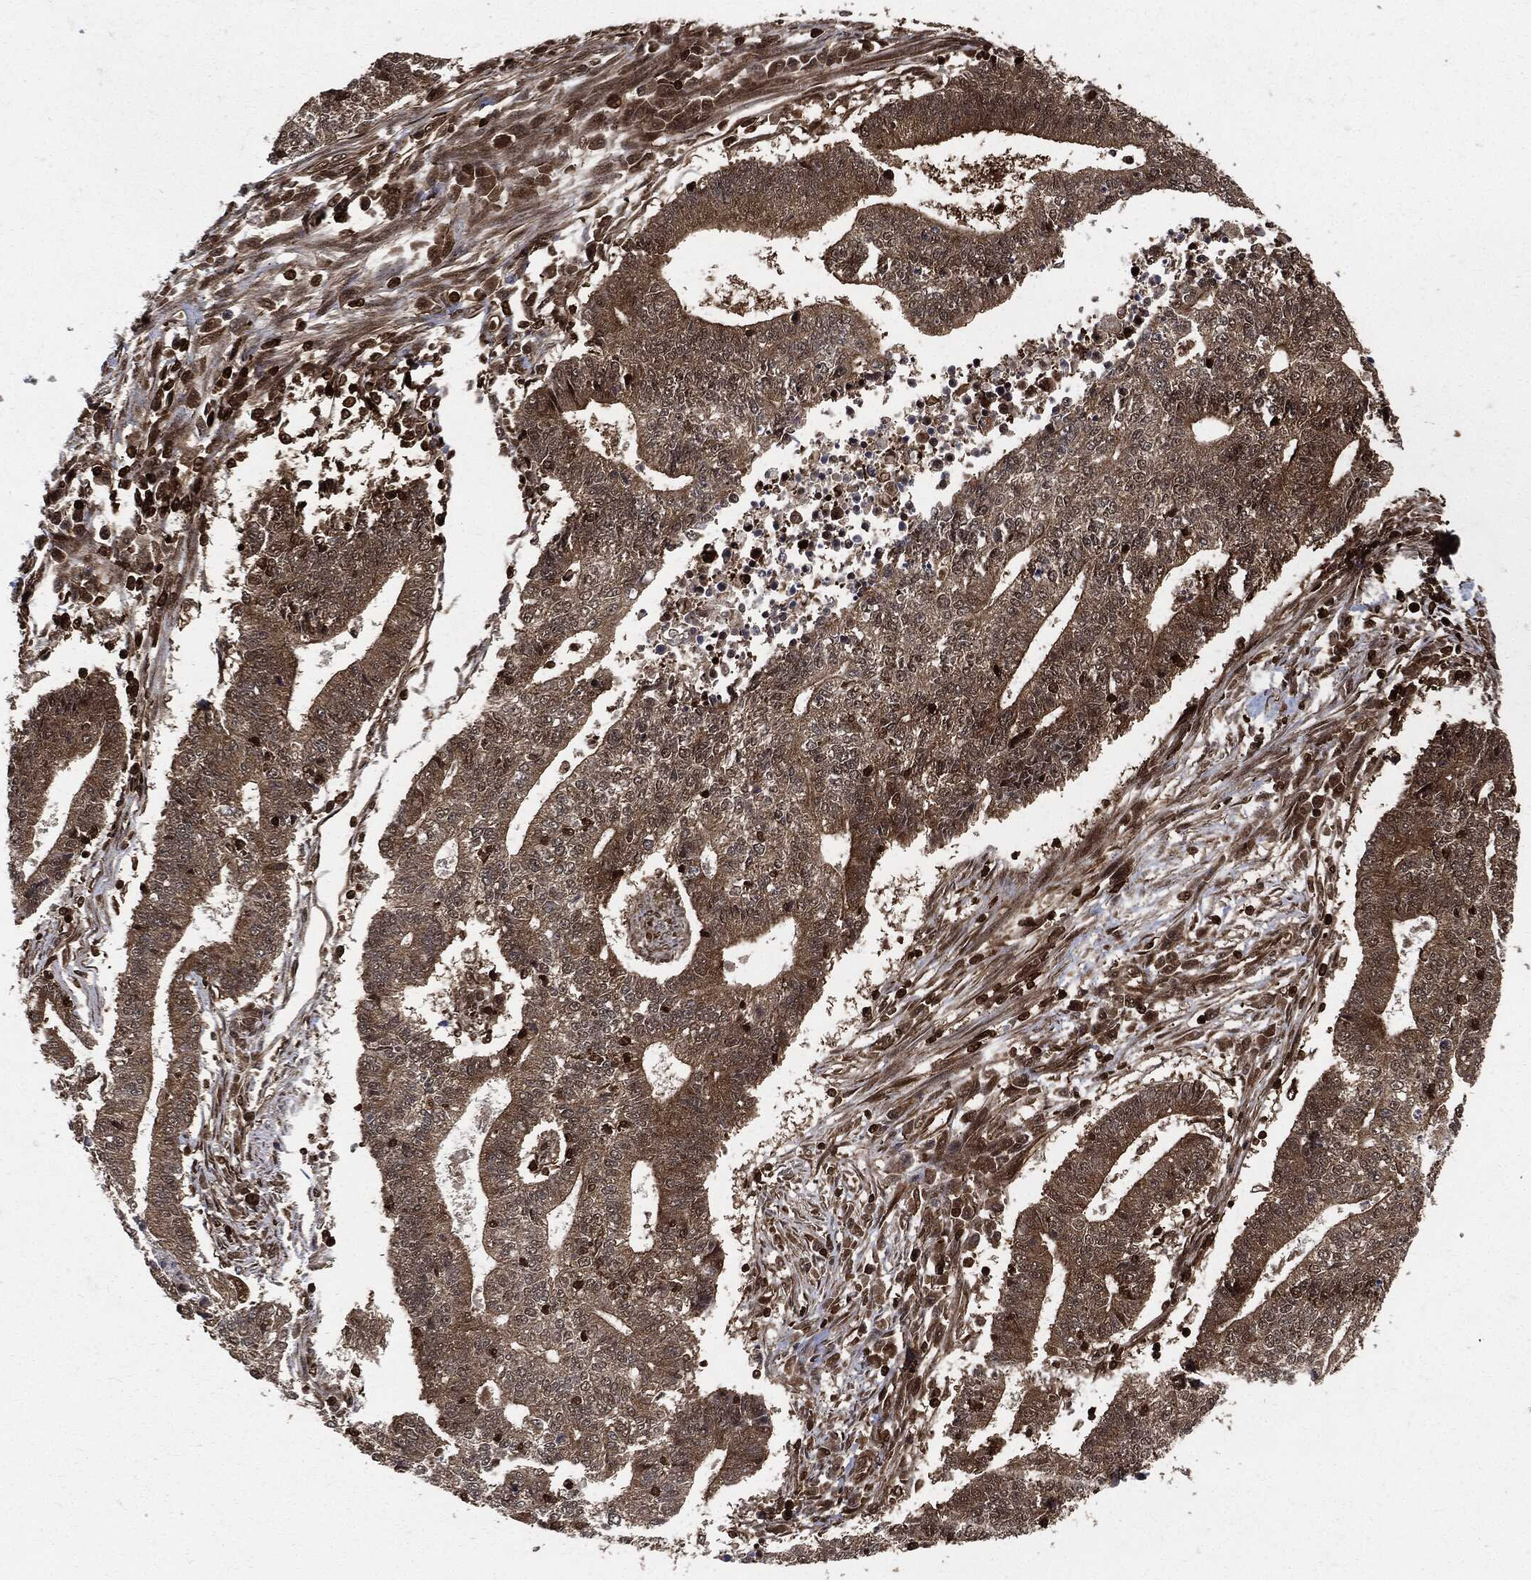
{"staining": {"intensity": "moderate", "quantity": ">75%", "location": "cytoplasmic/membranous"}, "tissue": "endometrial cancer", "cell_type": "Tumor cells", "image_type": "cancer", "snomed": [{"axis": "morphology", "description": "Adenocarcinoma, NOS"}, {"axis": "topography", "description": "Uterus"}, {"axis": "topography", "description": "Endometrium"}], "caption": "An immunohistochemistry (IHC) image of tumor tissue is shown. Protein staining in brown shows moderate cytoplasmic/membranous positivity in adenocarcinoma (endometrial) within tumor cells.", "gene": "YWHAB", "patient": {"sex": "female", "age": 54}}